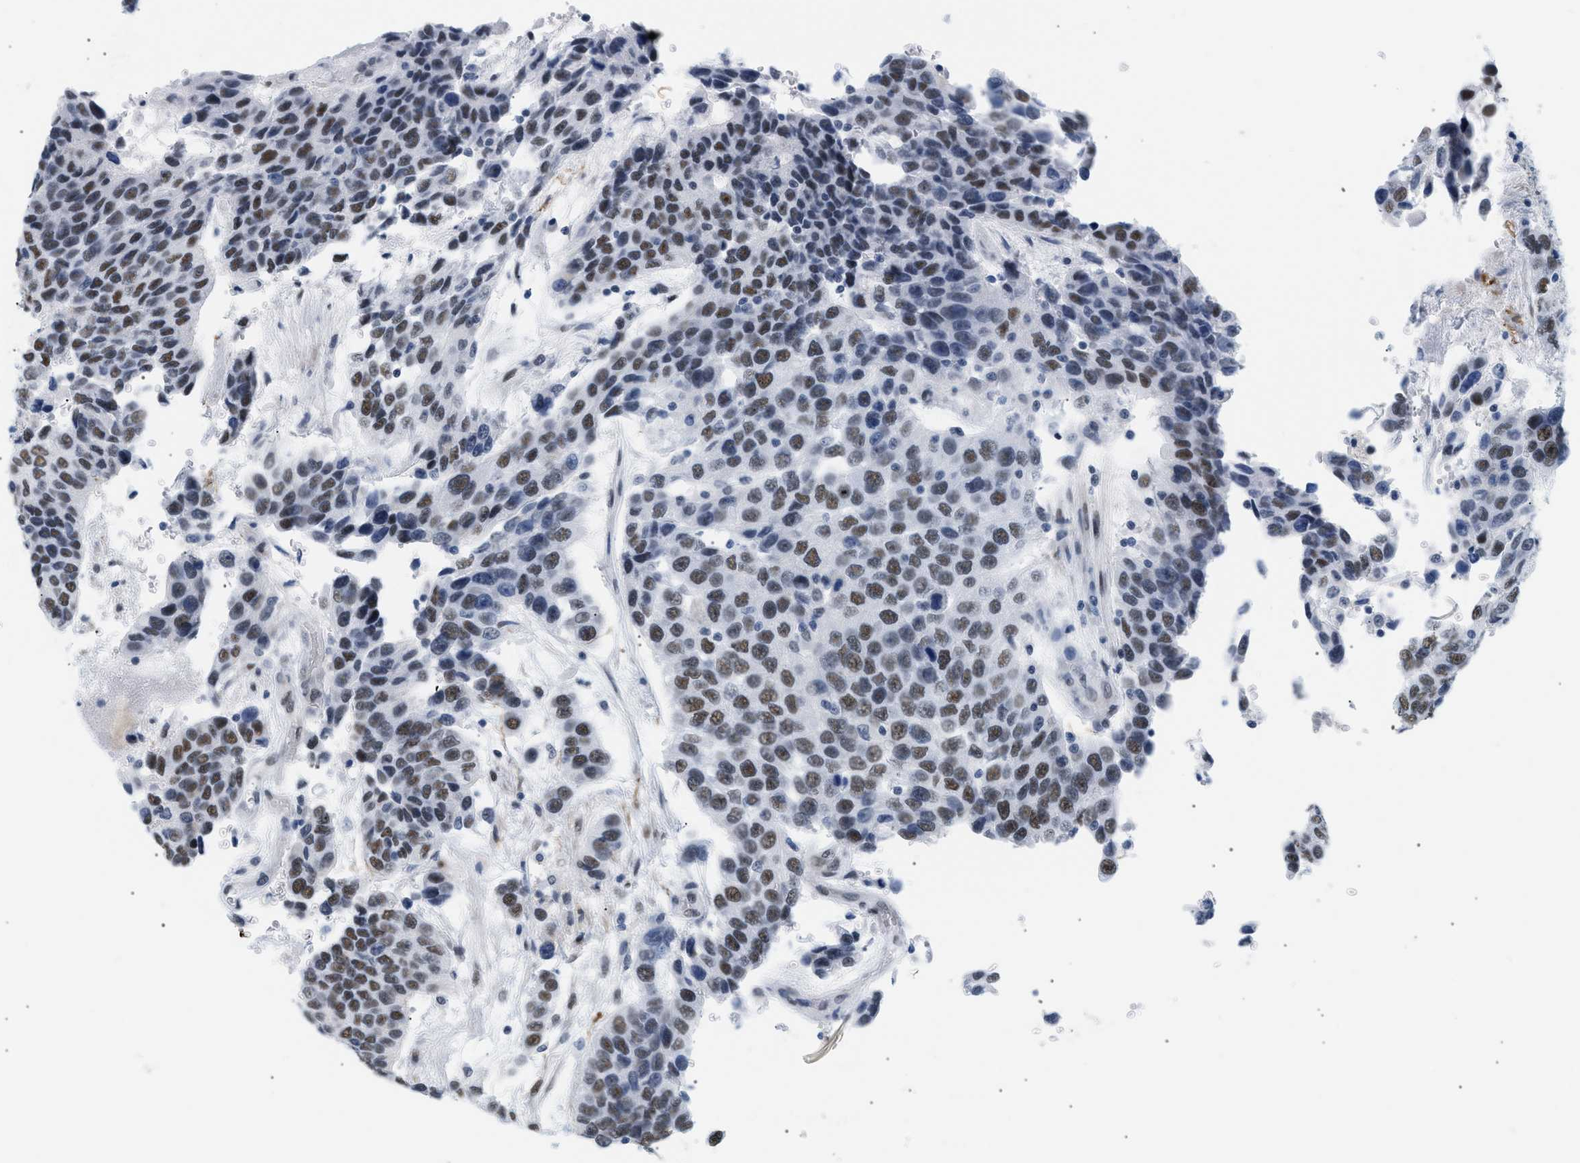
{"staining": {"intensity": "moderate", "quantity": "25%-75%", "location": "nuclear"}, "tissue": "urothelial cancer", "cell_type": "Tumor cells", "image_type": "cancer", "snomed": [{"axis": "morphology", "description": "Urothelial carcinoma, High grade"}, {"axis": "topography", "description": "Urinary bladder"}], "caption": "Immunohistochemistry (IHC) (DAB (3,3'-diaminobenzidine)) staining of human urothelial carcinoma (high-grade) displays moderate nuclear protein expression in about 25%-75% of tumor cells.", "gene": "ELN", "patient": {"sex": "female", "age": 80}}